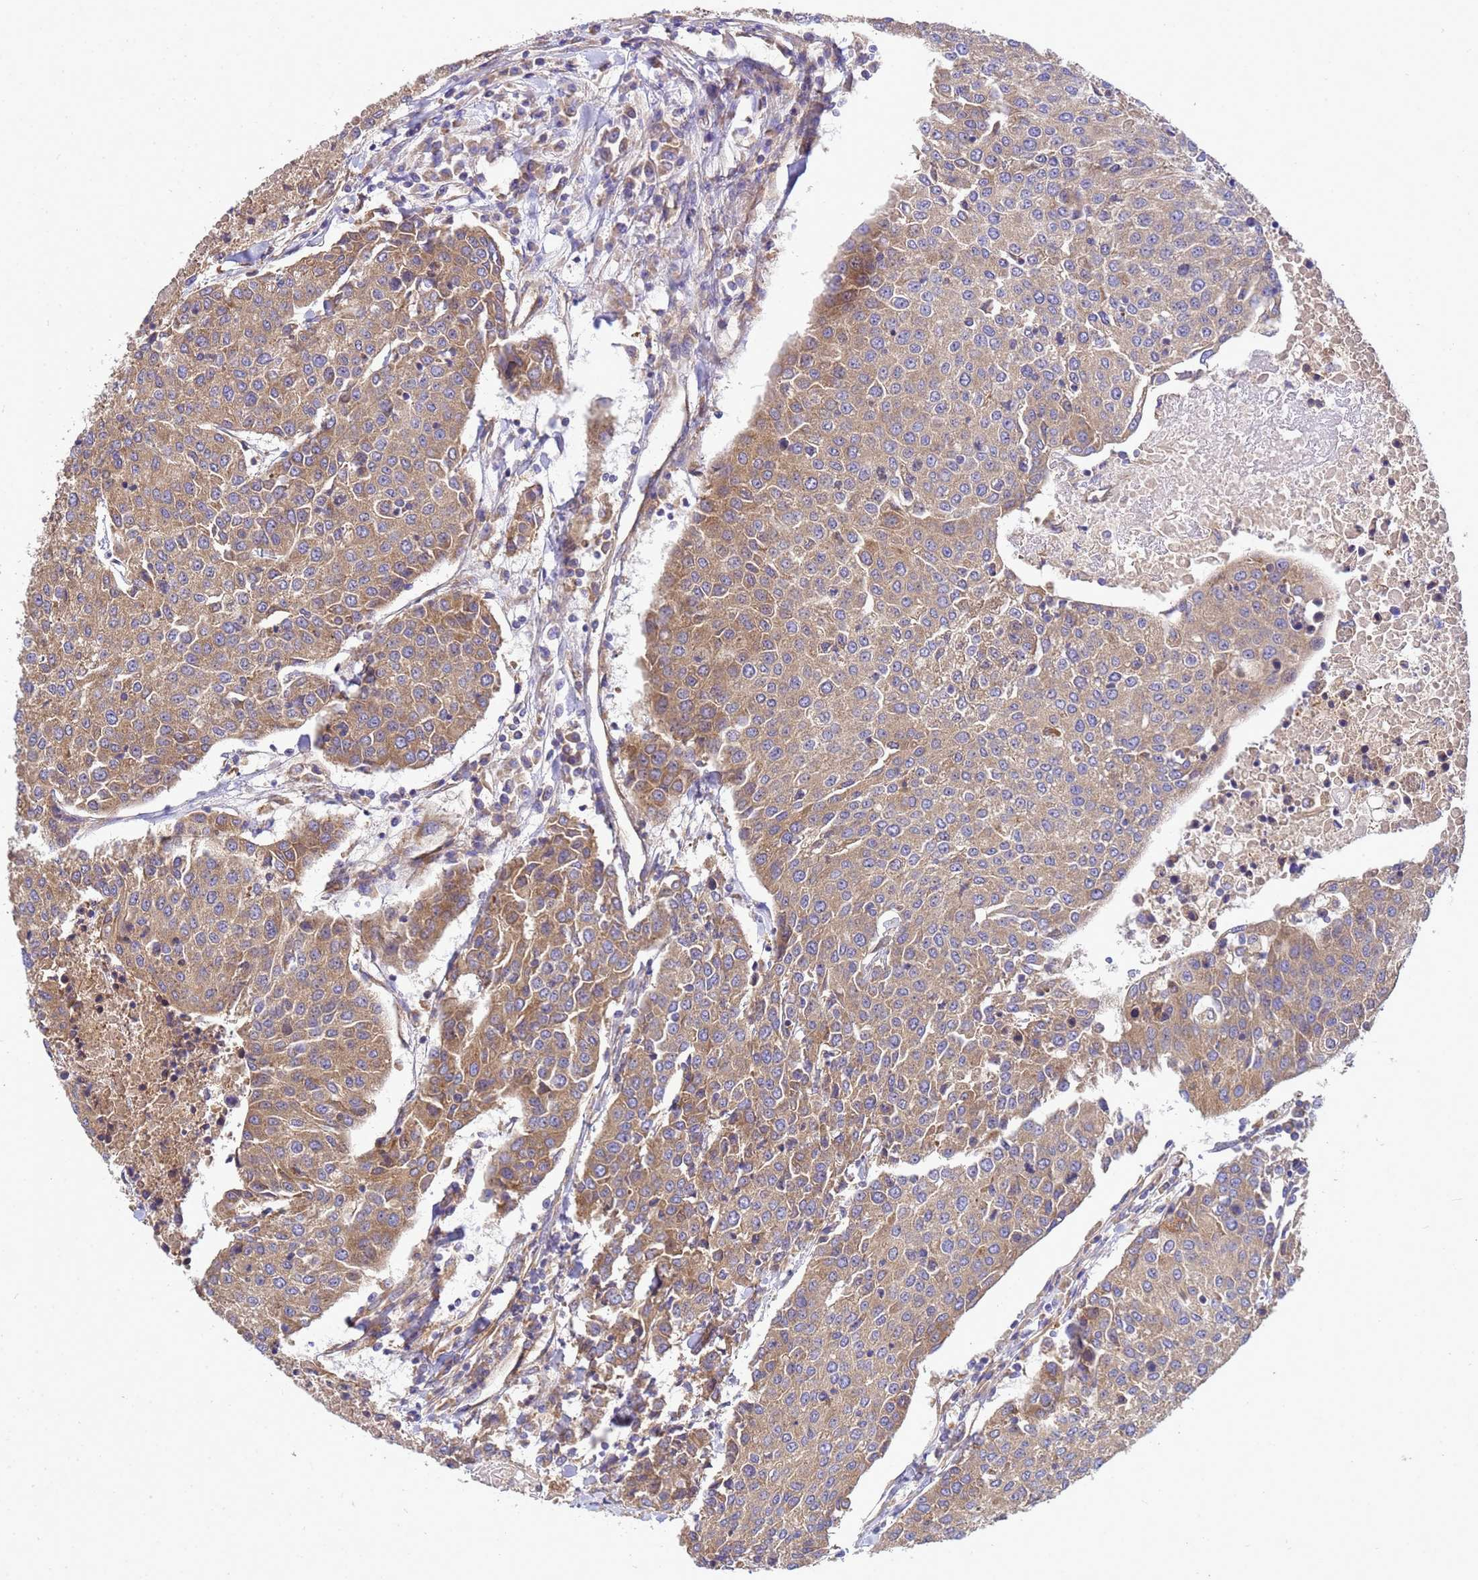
{"staining": {"intensity": "moderate", "quantity": ">75%", "location": "cytoplasmic/membranous"}, "tissue": "urothelial cancer", "cell_type": "Tumor cells", "image_type": "cancer", "snomed": [{"axis": "morphology", "description": "Urothelial carcinoma, High grade"}, {"axis": "topography", "description": "Urinary bladder"}], "caption": "High-grade urothelial carcinoma stained with a protein marker reveals moderate staining in tumor cells.", "gene": "BECN1", "patient": {"sex": "female", "age": 85}}